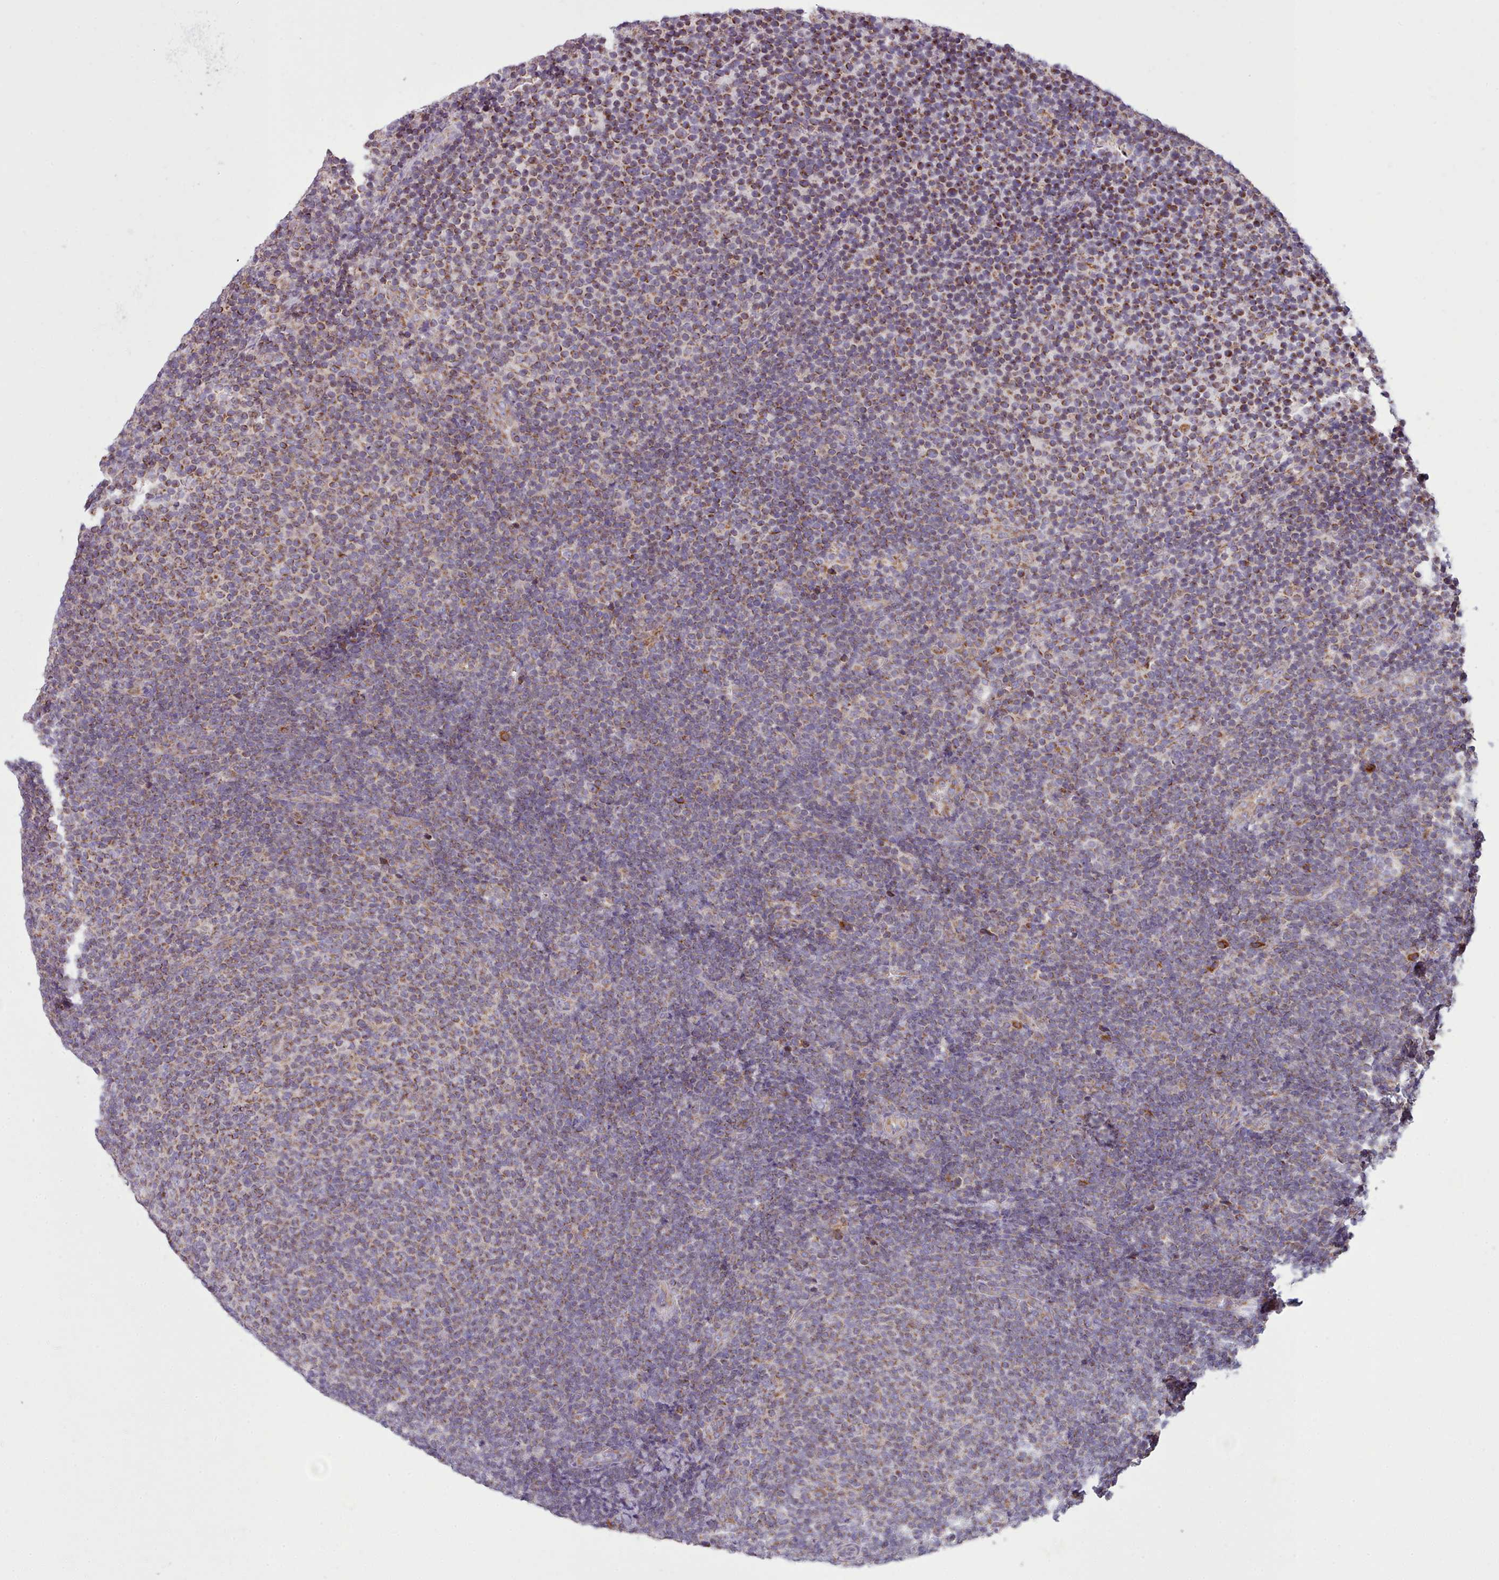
{"staining": {"intensity": "moderate", "quantity": ">75%", "location": "cytoplasmic/membranous"}, "tissue": "lymphoma", "cell_type": "Tumor cells", "image_type": "cancer", "snomed": [{"axis": "morphology", "description": "Malignant lymphoma, non-Hodgkin's type, Low grade"}, {"axis": "topography", "description": "Lymph node"}], "caption": "IHC of human malignant lymphoma, non-Hodgkin's type (low-grade) shows medium levels of moderate cytoplasmic/membranous positivity in about >75% of tumor cells. The staining is performed using DAB brown chromogen to label protein expression. The nuclei are counter-stained blue using hematoxylin.", "gene": "SRP54", "patient": {"sex": "male", "age": 66}}